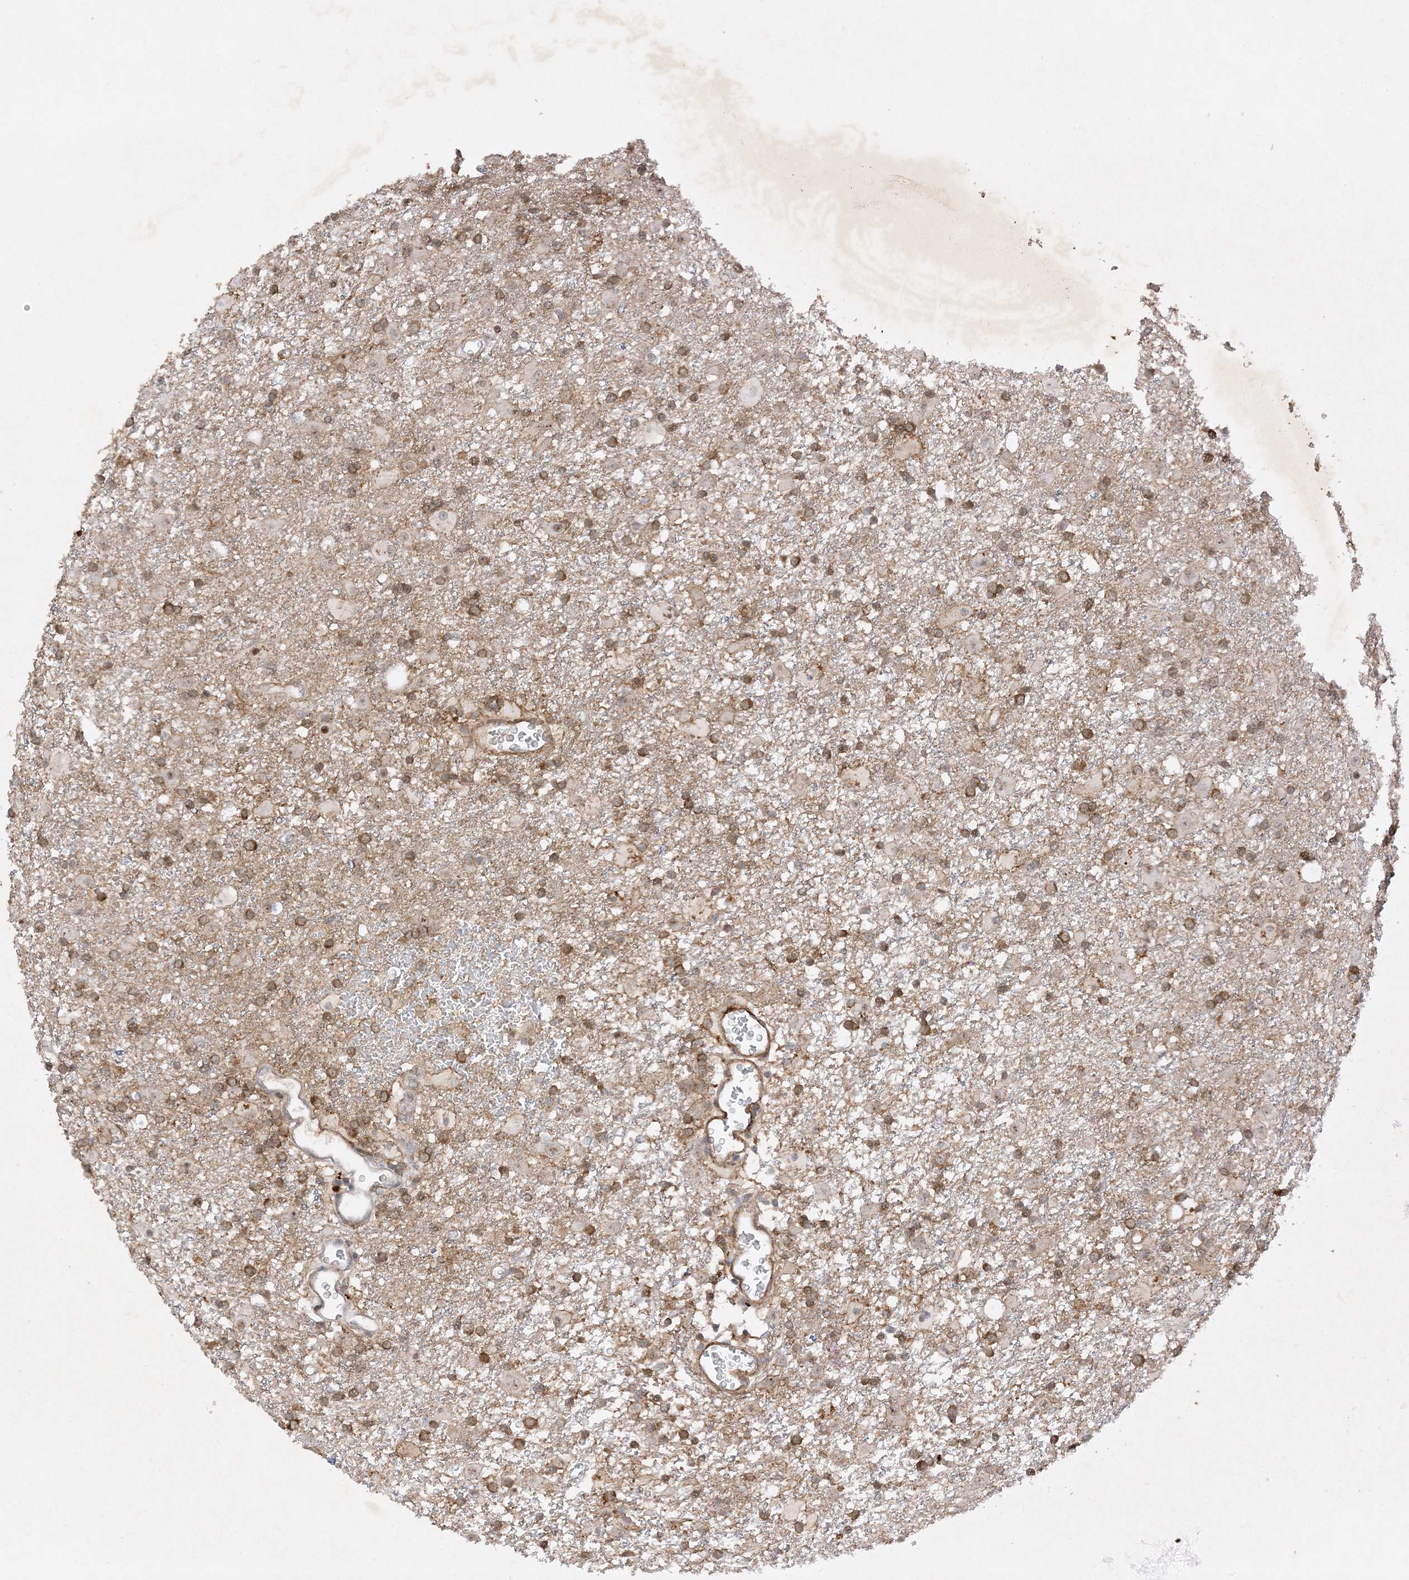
{"staining": {"intensity": "moderate", "quantity": "25%-75%", "location": "cytoplasmic/membranous,nuclear"}, "tissue": "glioma", "cell_type": "Tumor cells", "image_type": "cancer", "snomed": [{"axis": "morphology", "description": "Glioma, malignant, Low grade"}, {"axis": "topography", "description": "Brain"}], "caption": "Tumor cells exhibit medium levels of moderate cytoplasmic/membranous and nuclear positivity in about 25%-75% of cells in human low-grade glioma (malignant).", "gene": "MAST3", "patient": {"sex": "male", "age": 65}}